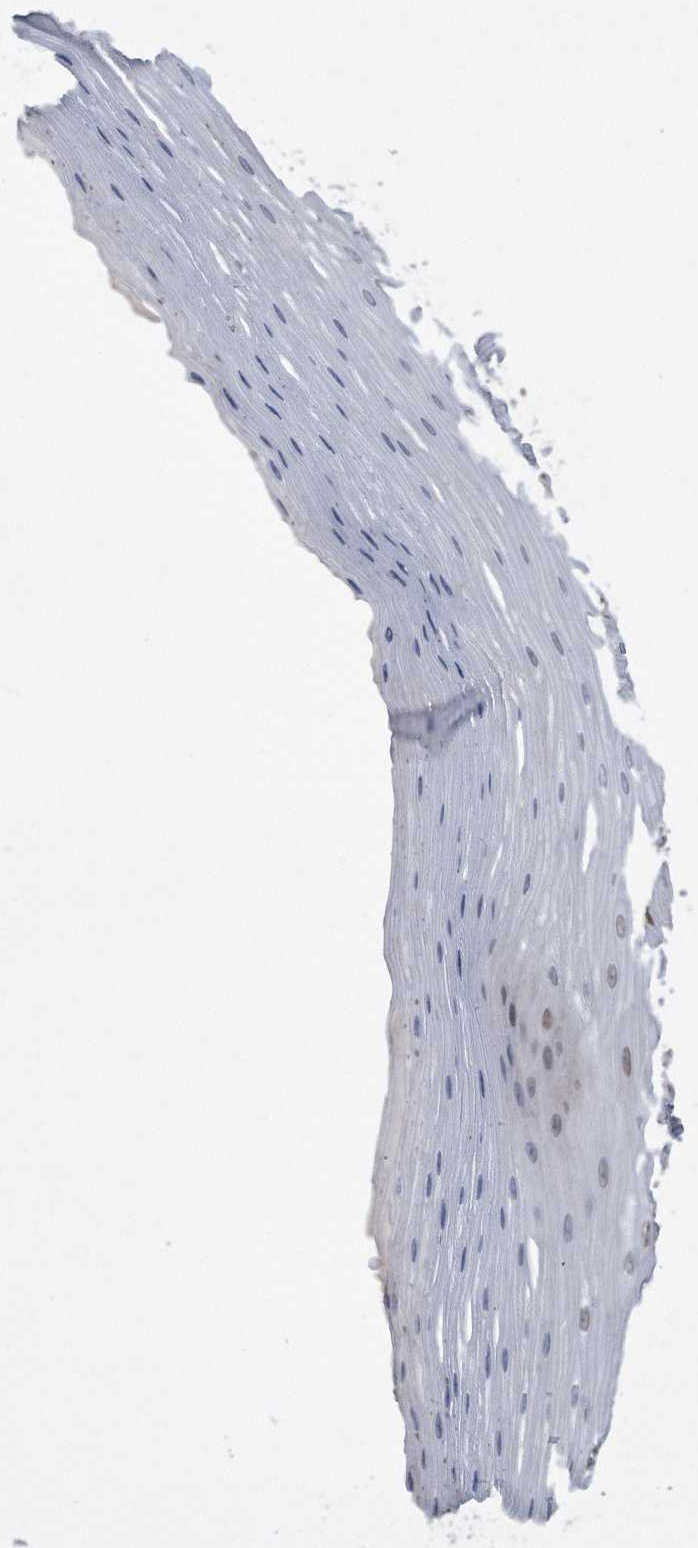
{"staining": {"intensity": "strong", "quantity": "25%-75%", "location": "nuclear"}, "tissue": "esophagus", "cell_type": "Squamous epithelial cells", "image_type": "normal", "snomed": [{"axis": "morphology", "description": "Normal tissue, NOS"}, {"axis": "topography", "description": "Esophagus"}], "caption": "Squamous epithelial cells reveal high levels of strong nuclear positivity in about 25%-75% of cells in unremarkable human esophagus.", "gene": "PCNA", "patient": {"sex": "male", "age": 62}}